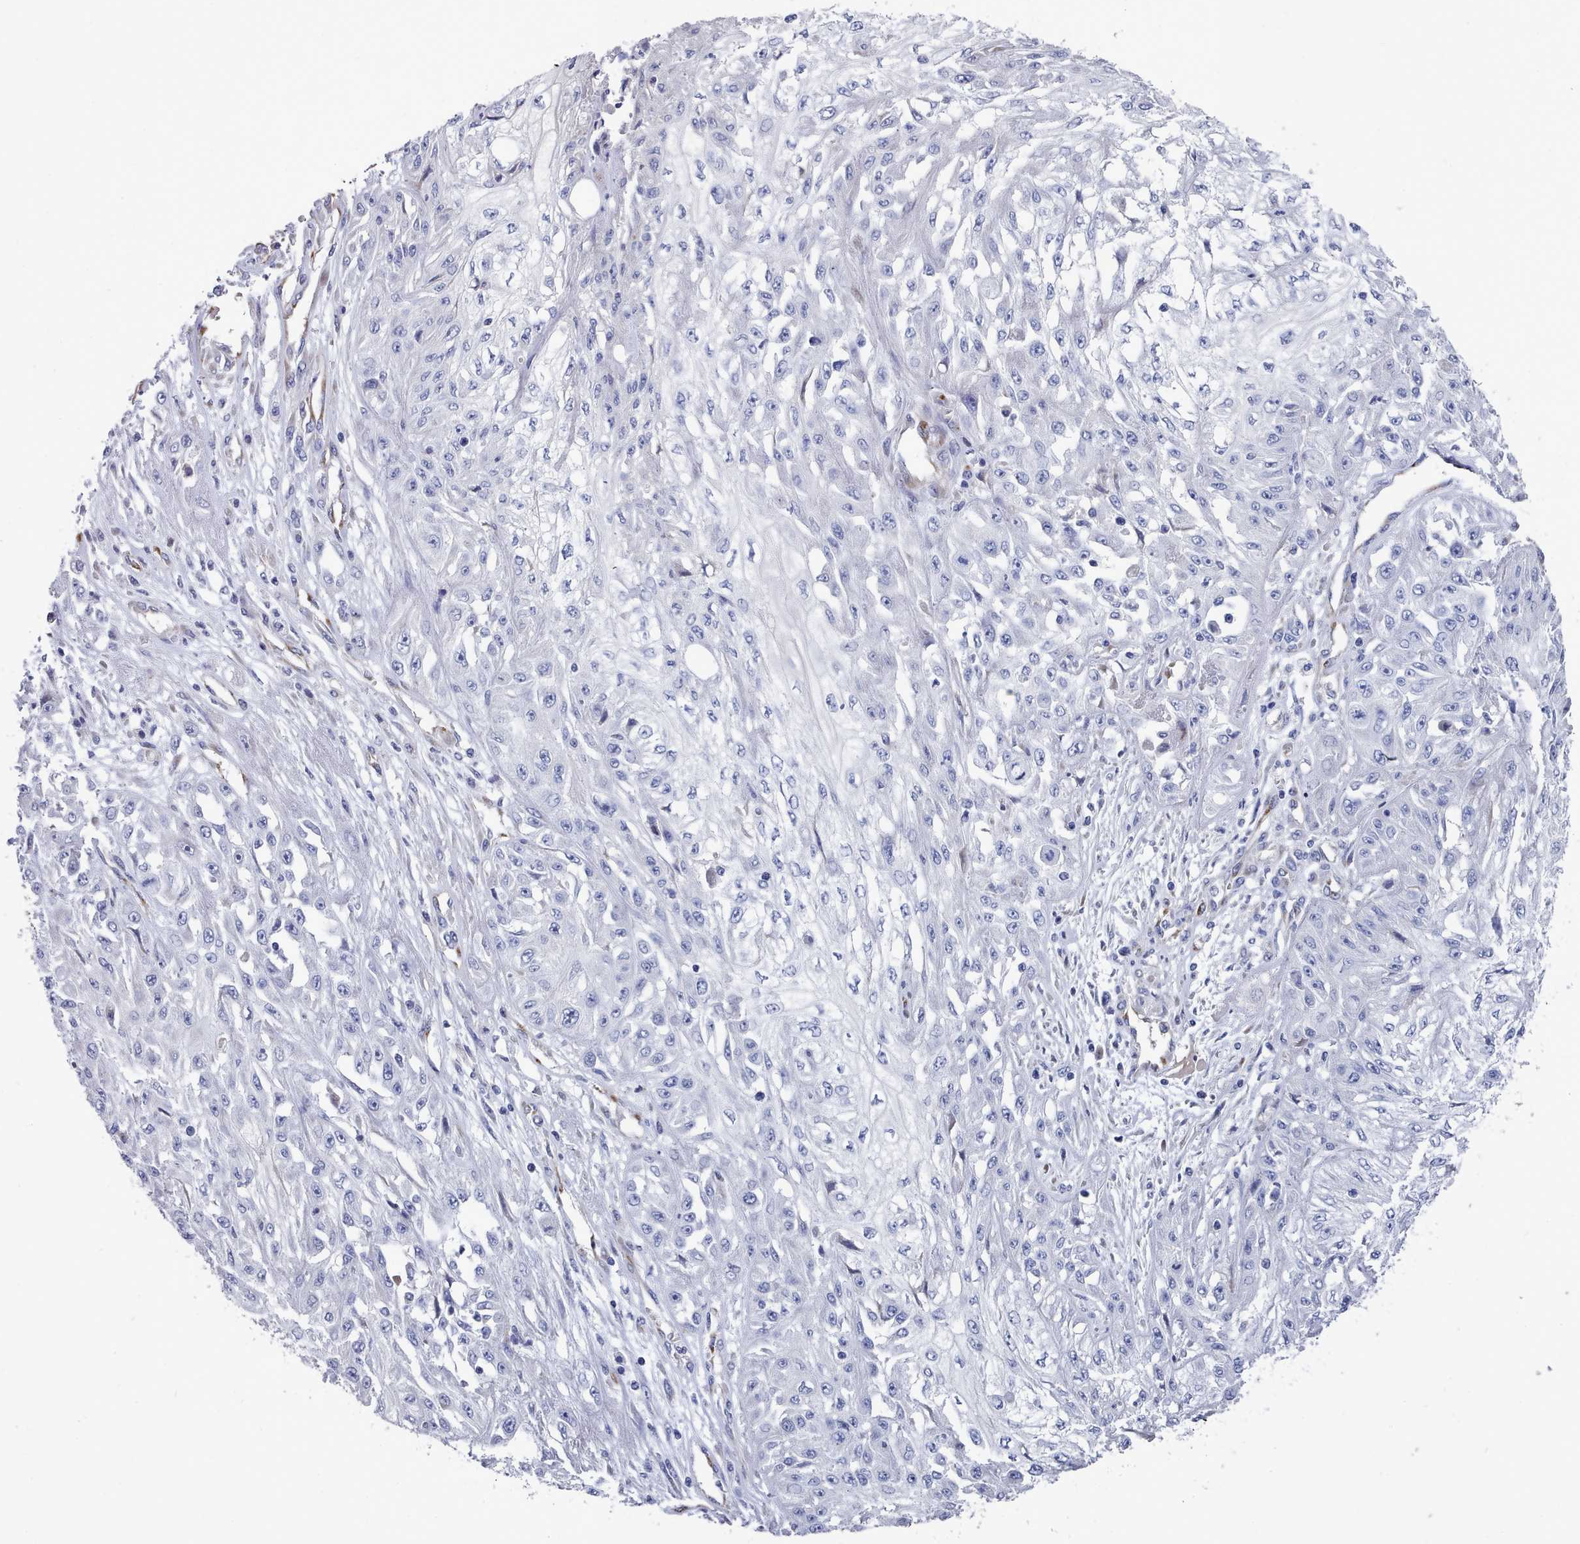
{"staining": {"intensity": "negative", "quantity": "none", "location": "none"}, "tissue": "skin cancer", "cell_type": "Tumor cells", "image_type": "cancer", "snomed": [{"axis": "morphology", "description": "Squamous cell carcinoma, NOS"}, {"axis": "morphology", "description": "Squamous cell carcinoma, metastatic, NOS"}, {"axis": "topography", "description": "Skin"}, {"axis": "topography", "description": "Lymph node"}], "caption": "DAB (3,3'-diaminobenzidine) immunohistochemical staining of human skin cancer demonstrates no significant expression in tumor cells.", "gene": "PDE4C", "patient": {"sex": "male", "age": 75}}